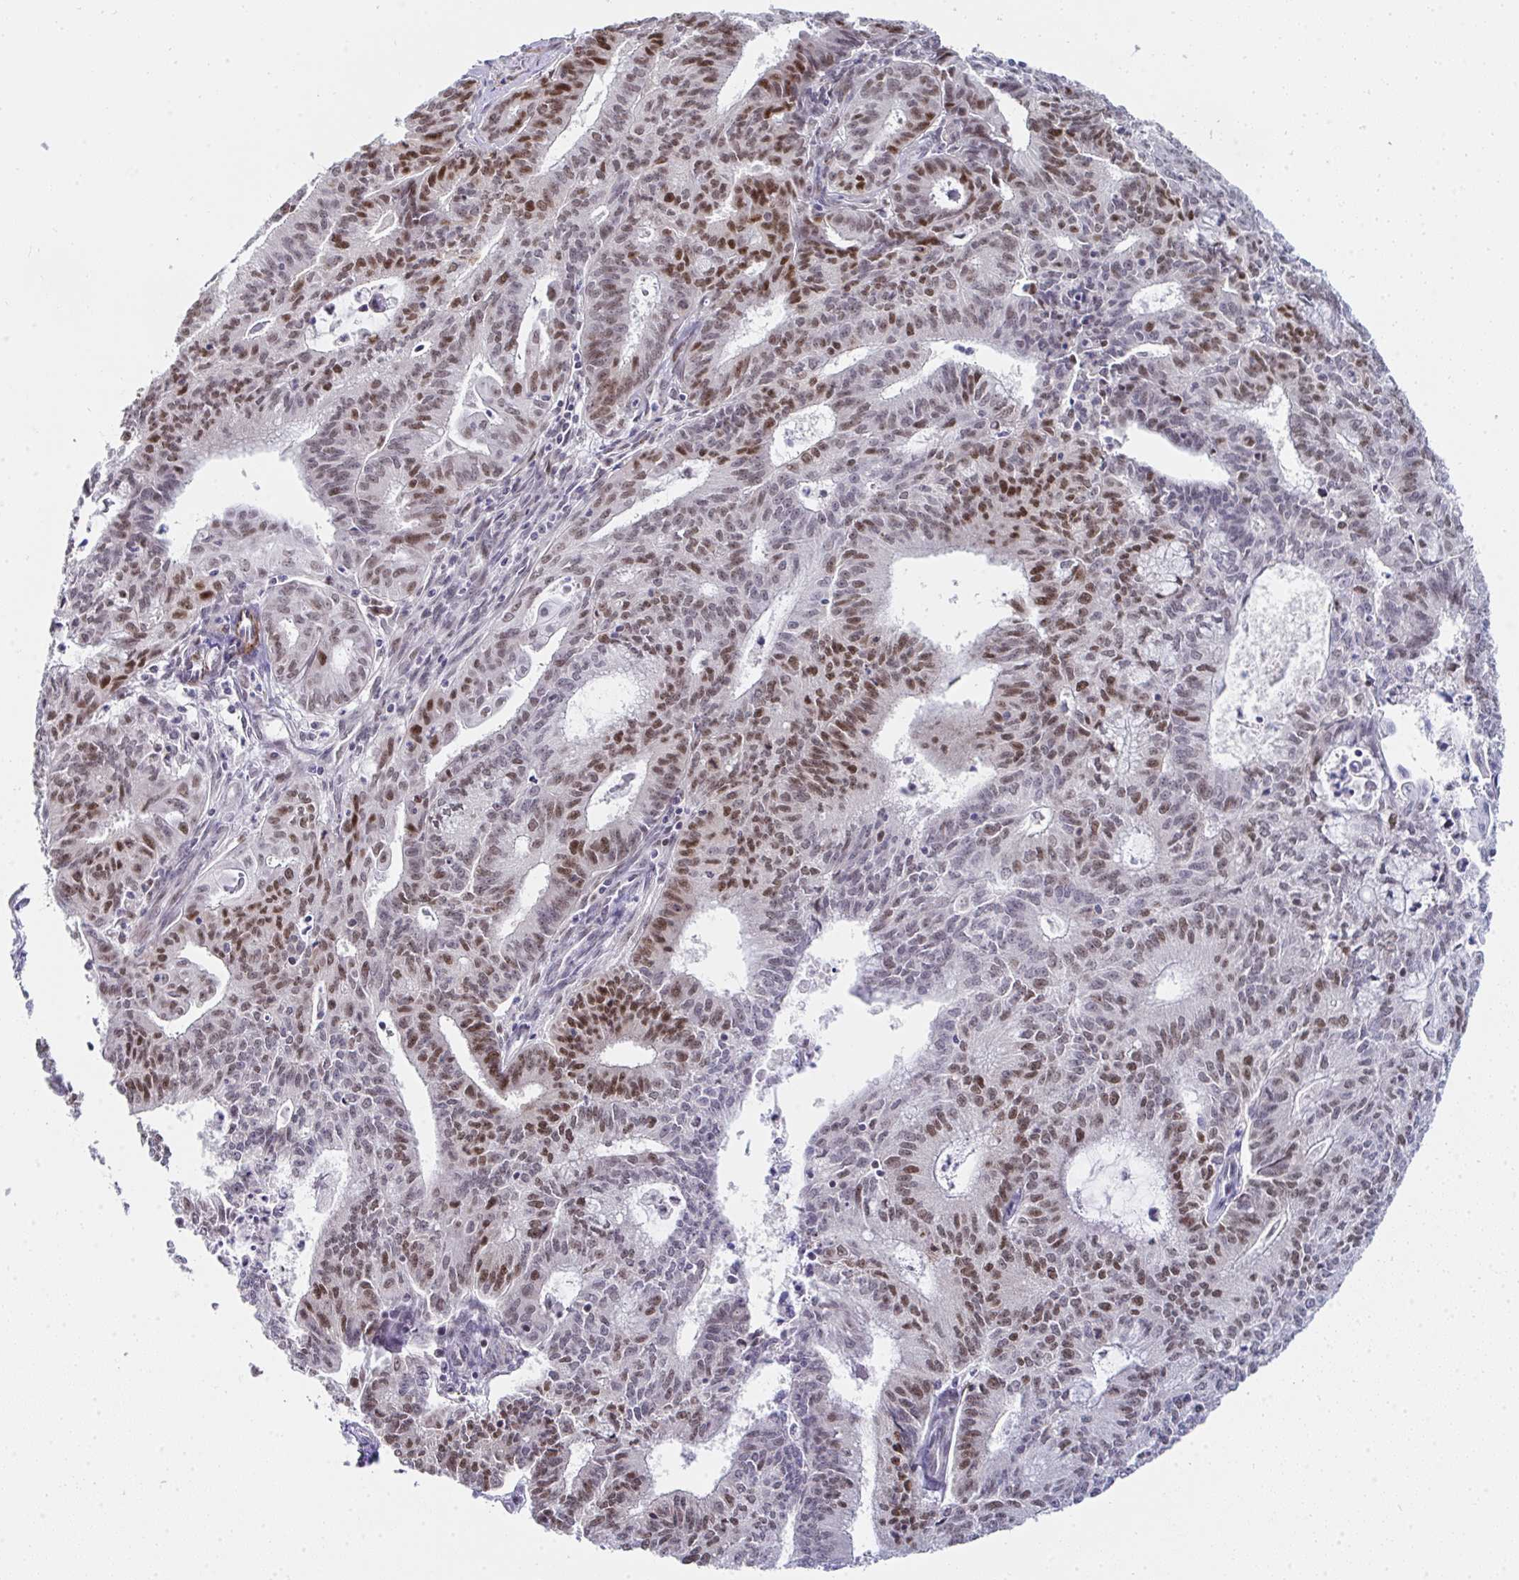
{"staining": {"intensity": "moderate", "quantity": "25%-75%", "location": "nuclear"}, "tissue": "endometrial cancer", "cell_type": "Tumor cells", "image_type": "cancer", "snomed": [{"axis": "morphology", "description": "Adenocarcinoma, NOS"}, {"axis": "topography", "description": "Endometrium"}], "caption": "An immunohistochemistry (IHC) photomicrograph of neoplastic tissue is shown. Protein staining in brown labels moderate nuclear positivity in endometrial cancer (adenocarcinoma) within tumor cells.", "gene": "GINS2", "patient": {"sex": "female", "age": 61}}